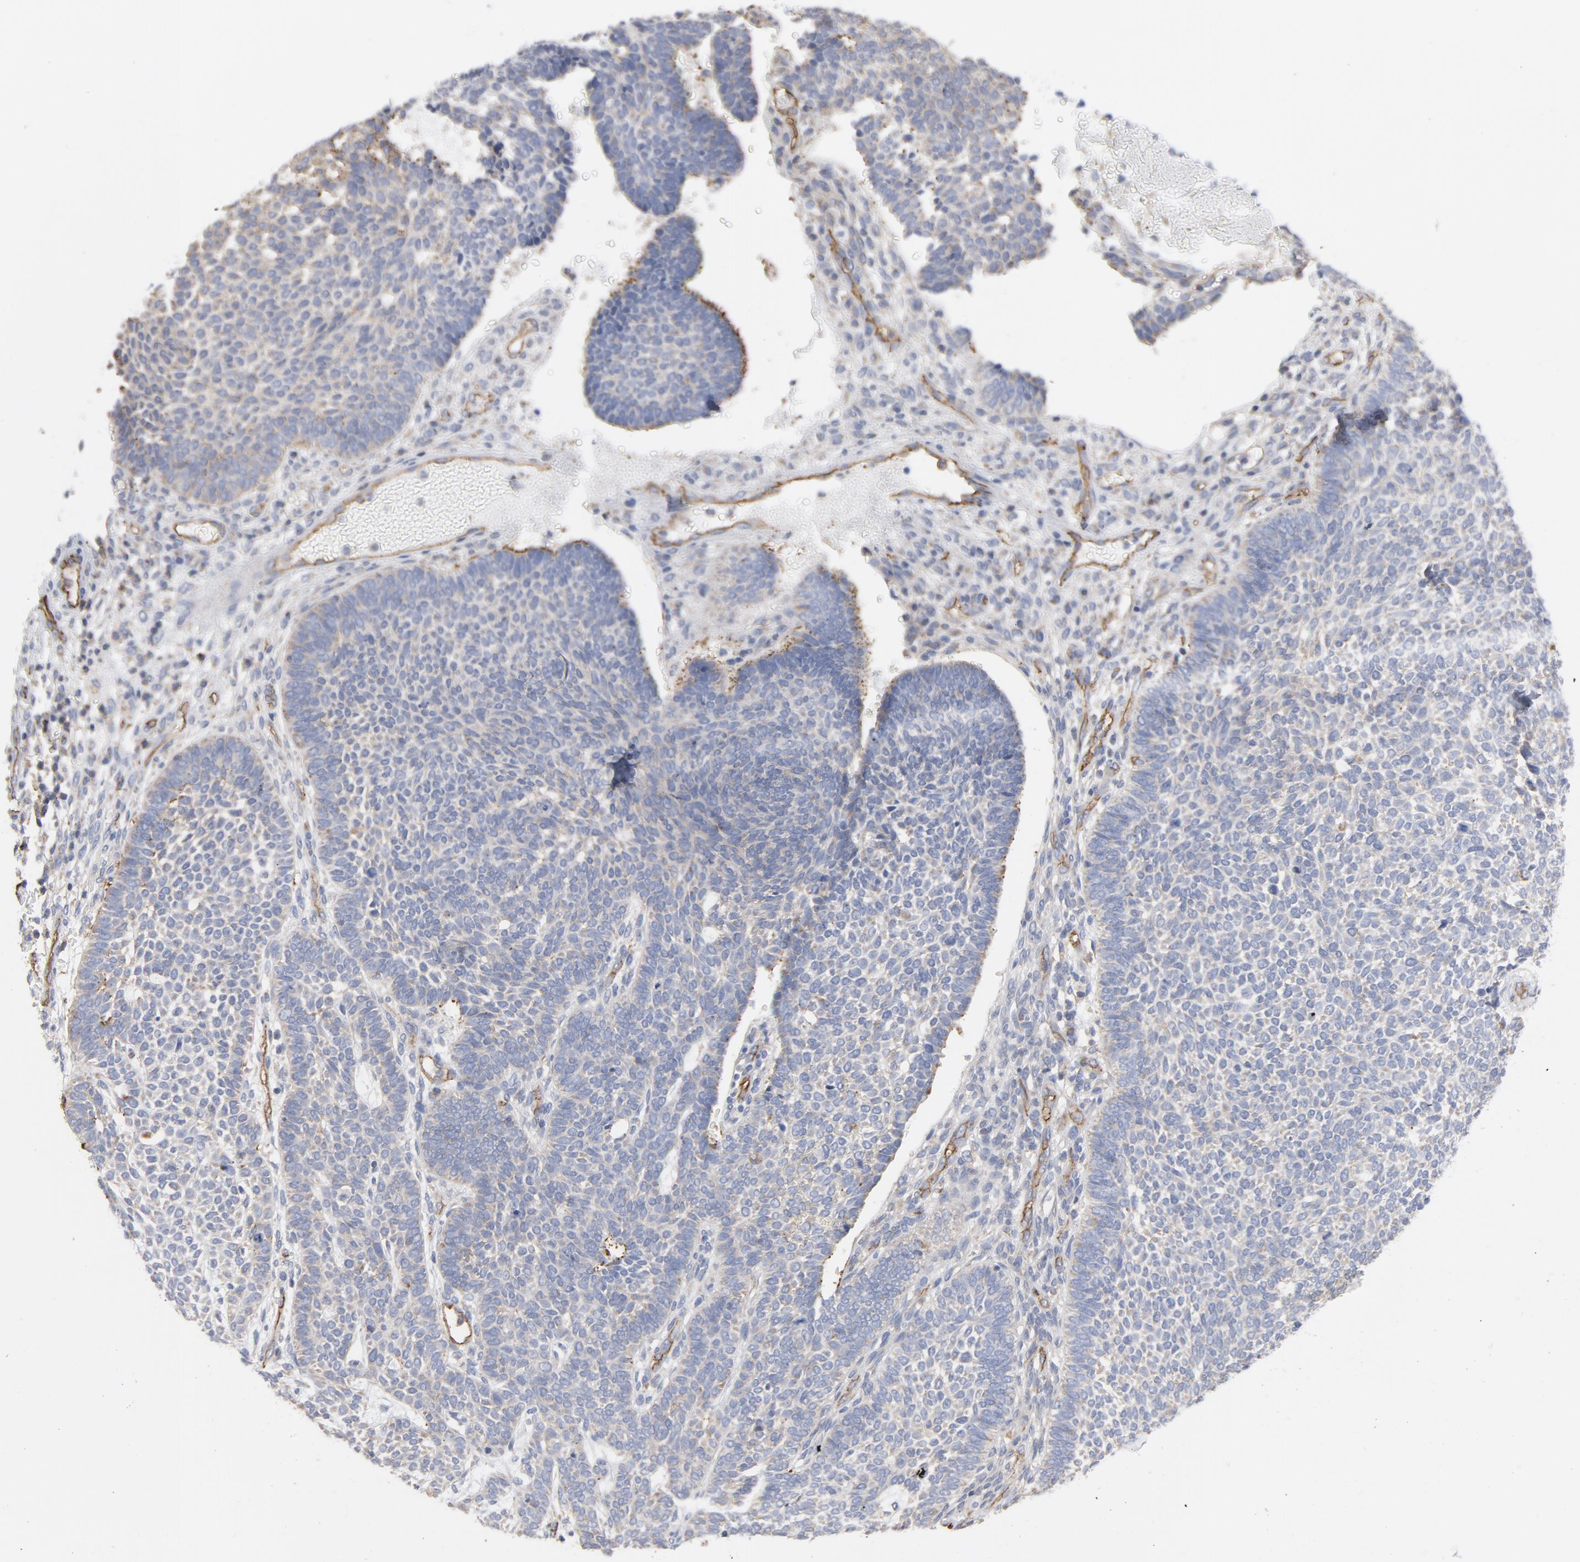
{"staining": {"intensity": "weak", "quantity": "<25%", "location": "cytoplasmic/membranous"}, "tissue": "skin cancer", "cell_type": "Tumor cells", "image_type": "cancer", "snomed": [{"axis": "morphology", "description": "Normal tissue, NOS"}, {"axis": "morphology", "description": "Basal cell carcinoma"}, {"axis": "topography", "description": "Skin"}], "caption": "Tumor cells are negative for protein expression in human basal cell carcinoma (skin).", "gene": "OXA1L", "patient": {"sex": "male", "age": 87}}